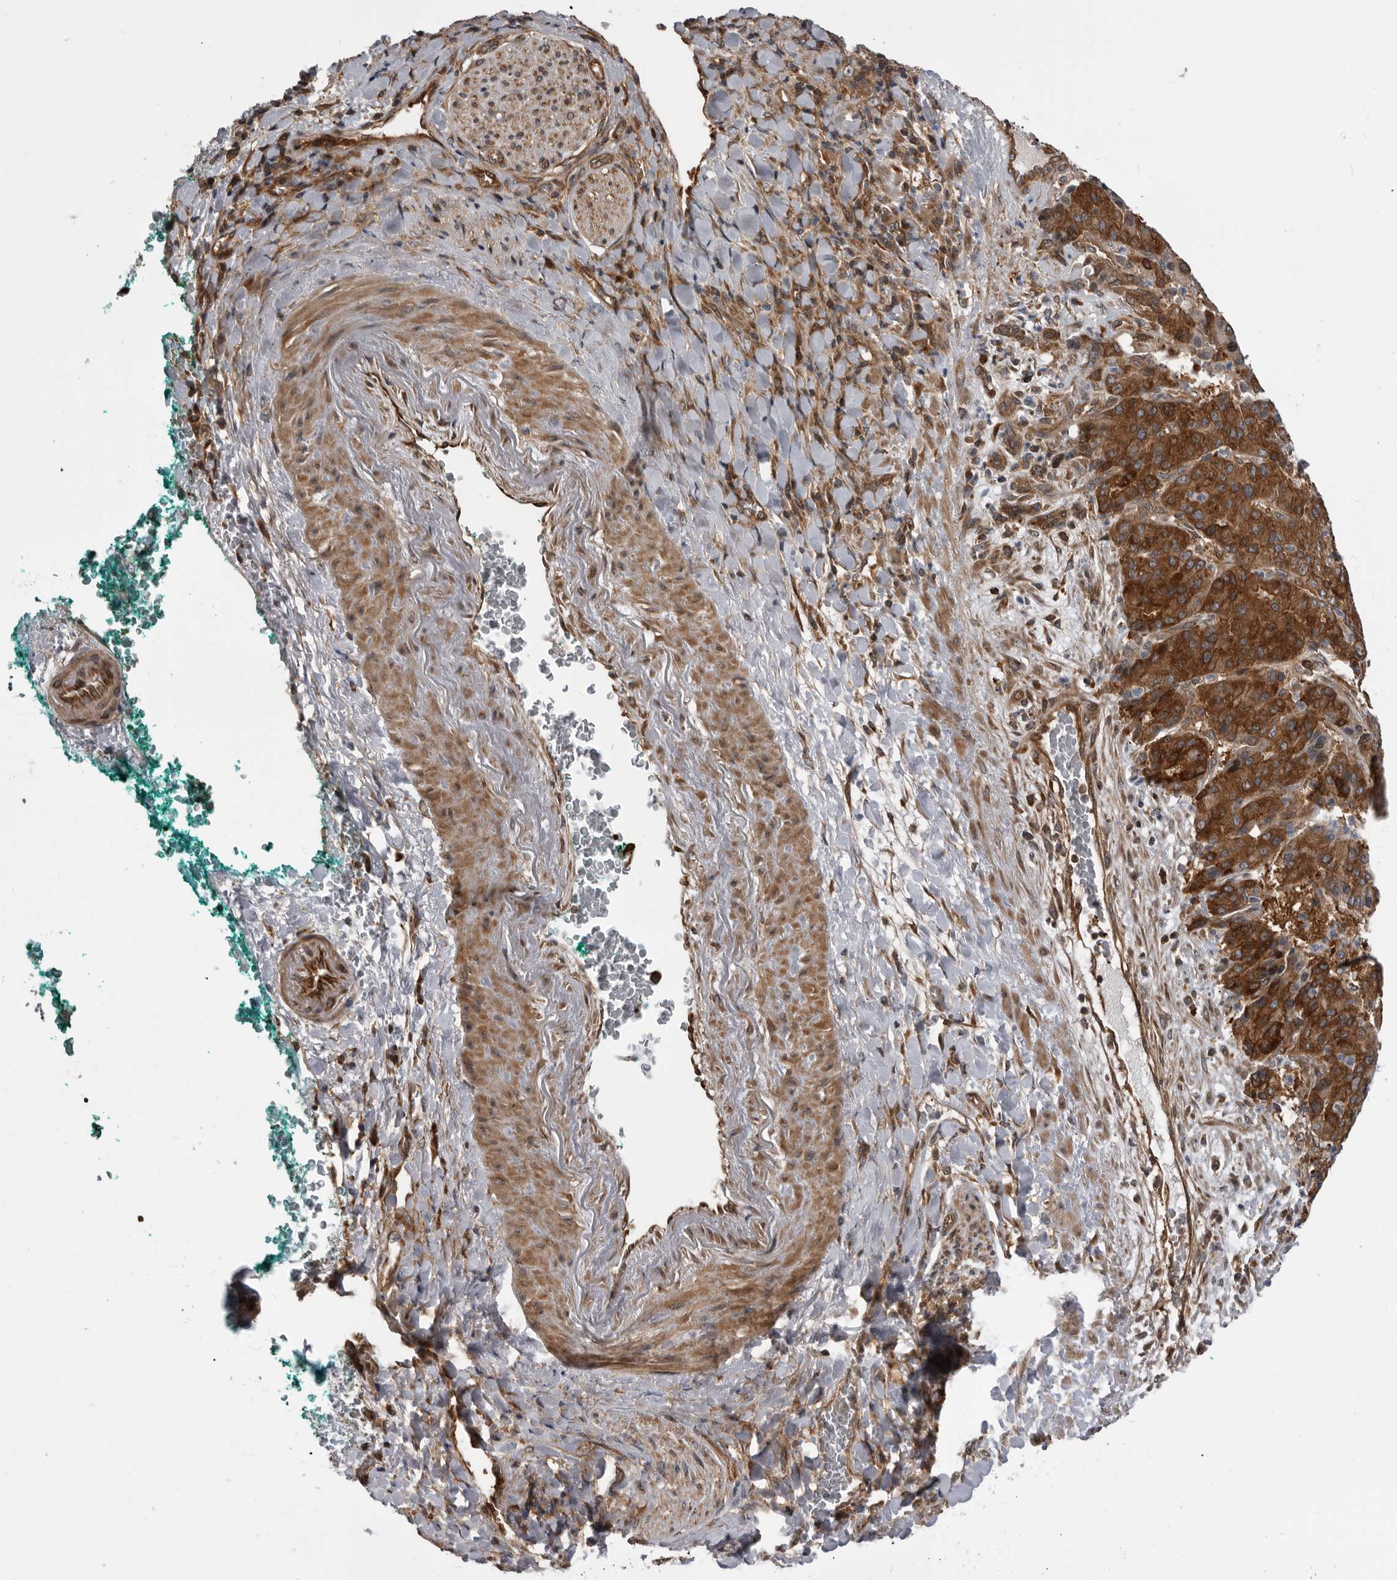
{"staining": {"intensity": "strong", "quantity": ">75%", "location": "cytoplasmic/membranous"}, "tissue": "liver cancer", "cell_type": "Tumor cells", "image_type": "cancer", "snomed": [{"axis": "morphology", "description": "Carcinoma, Hepatocellular, NOS"}, {"axis": "topography", "description": "Liver"}], "caption": "High-magnification brightfield microscopy of hepatocellular carcinoma (liver) stained with DAB (brown) and counterstained with hematoxylin (blue). tumor cells exhibit strong cytoplasmic/membranous positivity is identified in approximately>75% of cells.", "gene": "RAB3GAP2", "patient": {"sex": "male", "age": 65}}